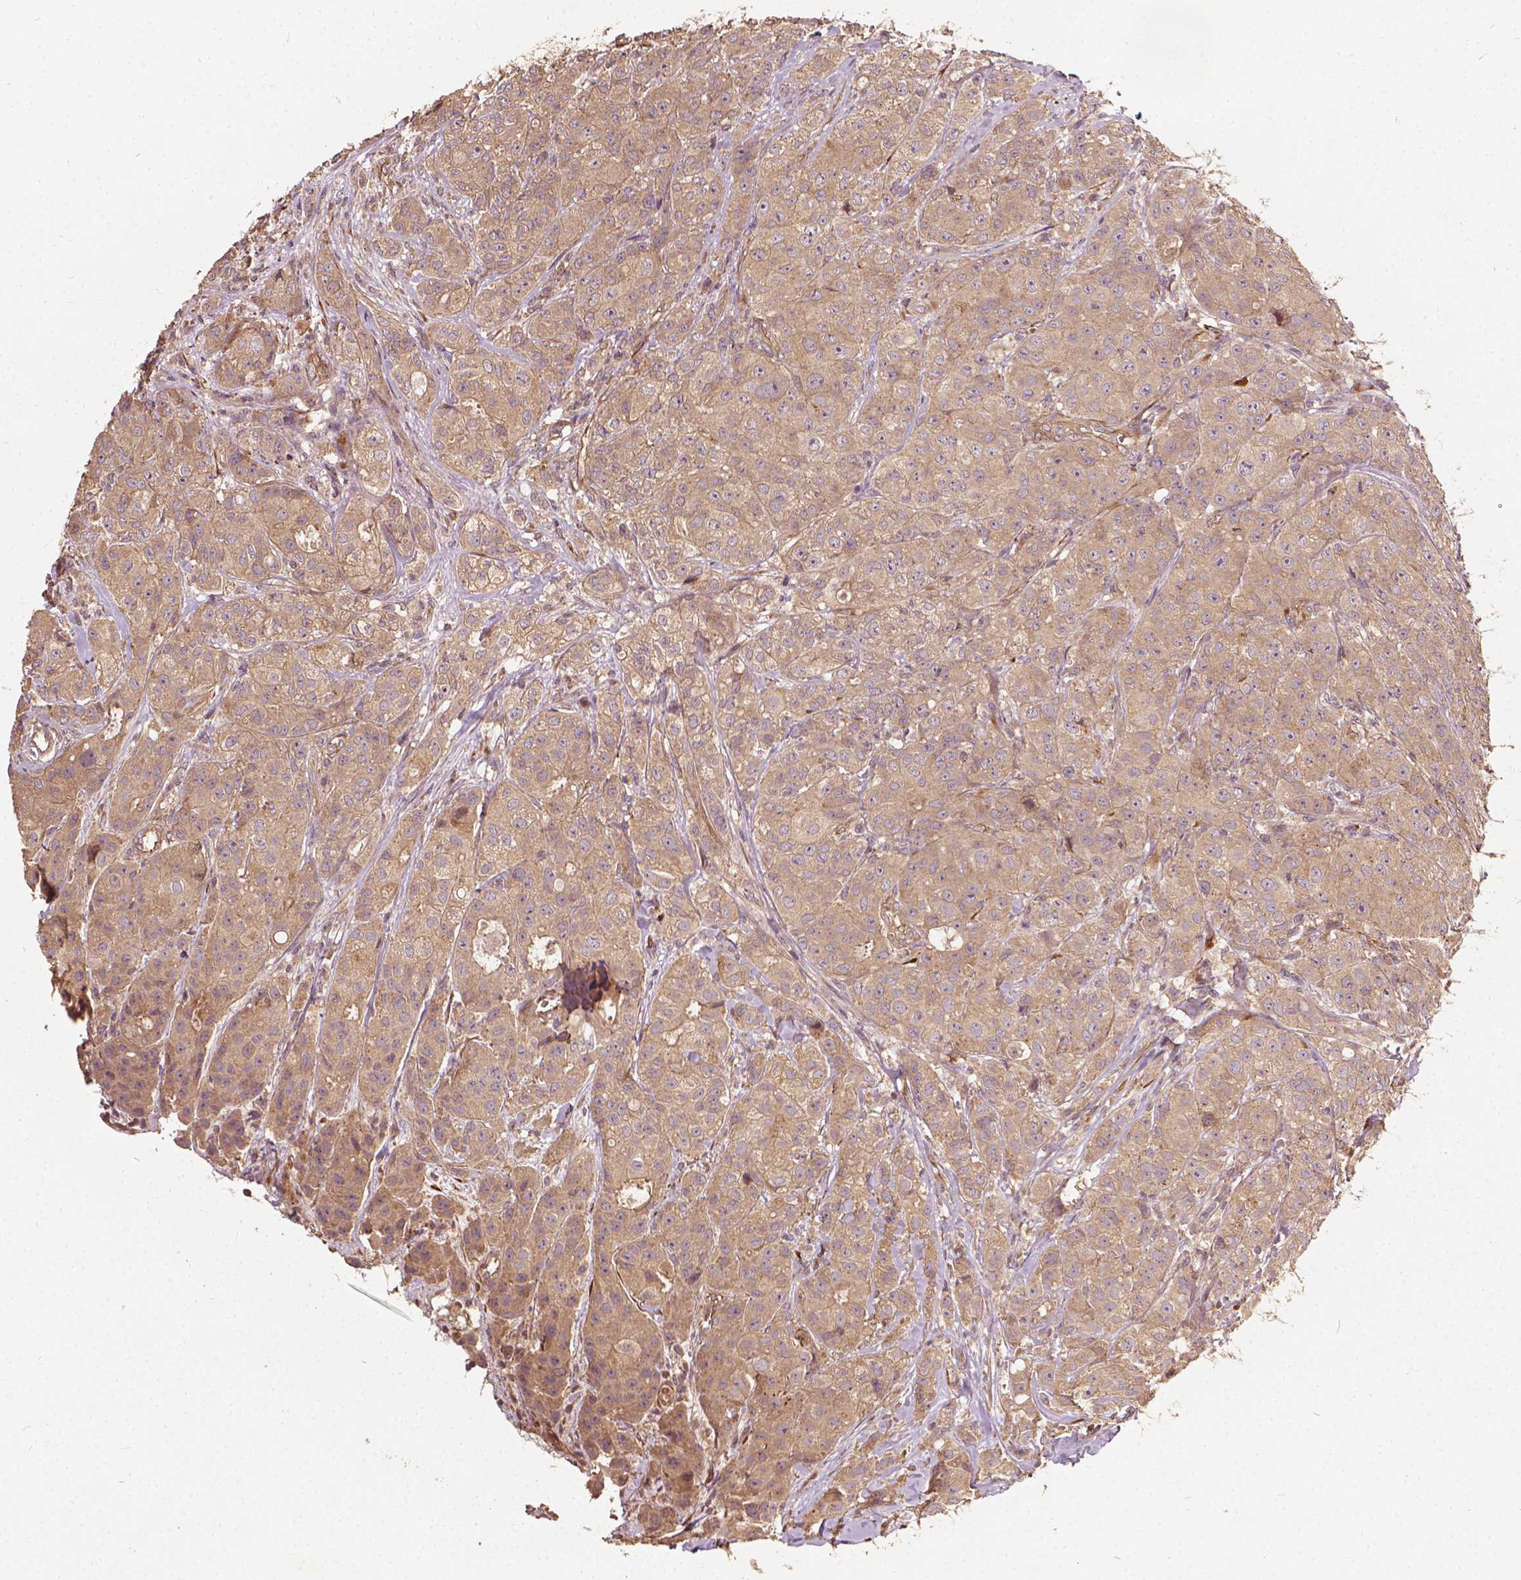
{"staining": {"intensity": "moderate", "quantity": ">75%", "location": "cytoplasmic/membranous"}, "tissue": "breast cancer", "cell_type": "Tumor cells", "image_type": "cancer", "snomed": [{"axis": "morphology", "description": "Duct carcinoma"}, {"axis": "topography", "description": "Breast"}], "caption": "A brown stain labels moderate cytoplasmic/membranous staining of a protein in breast cancer tumor cells.", "gene": "UBXN2A", "patient": {"sex": "female", "age": 43}}